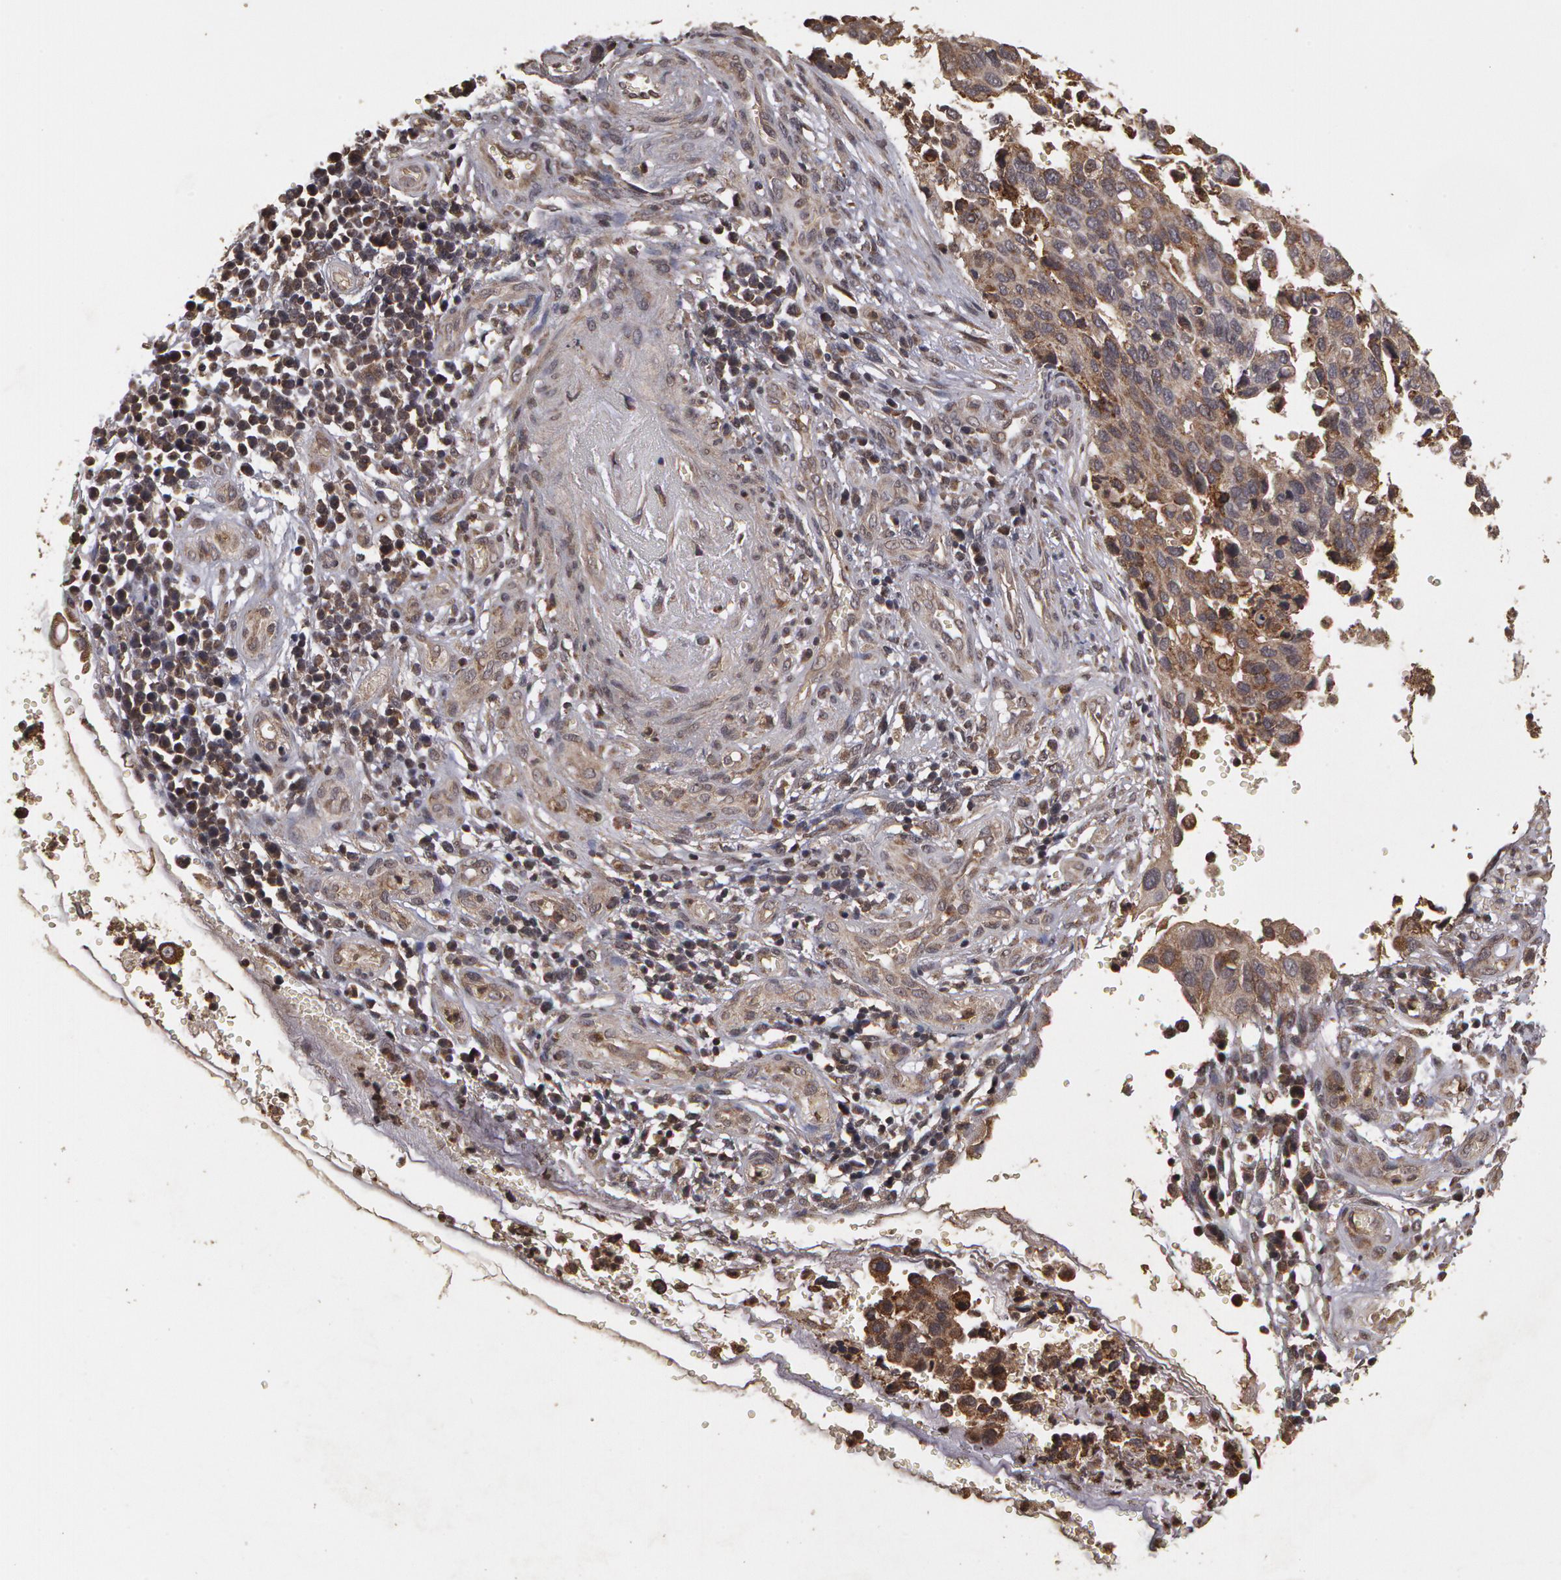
{"staining": {"intensity": "weak", "quantity": "25%-75%", "location": "cytoplasmic/membranous"}, "tissue": "cervical cancer", "cell_type": "Tumor cells", "image_type": "cancer", "snomed": [{"axis": "morphology", "description": "Normal tissue, NOS"}, {"axis": "morphology", "description": "Squamous cell carcinoma, NOS"}, {"axis": "topography", "description": "Cervix"}], "caption": "Immunohistochemical staining of cervical cancer (squamous cell carcinoma) reveals low levels of weak cytoplasmic/membranous positivity in approximately 25%-75% of tumor cells.", "gene": "CALR", "patient": {"sex": "female", "age": 45}}